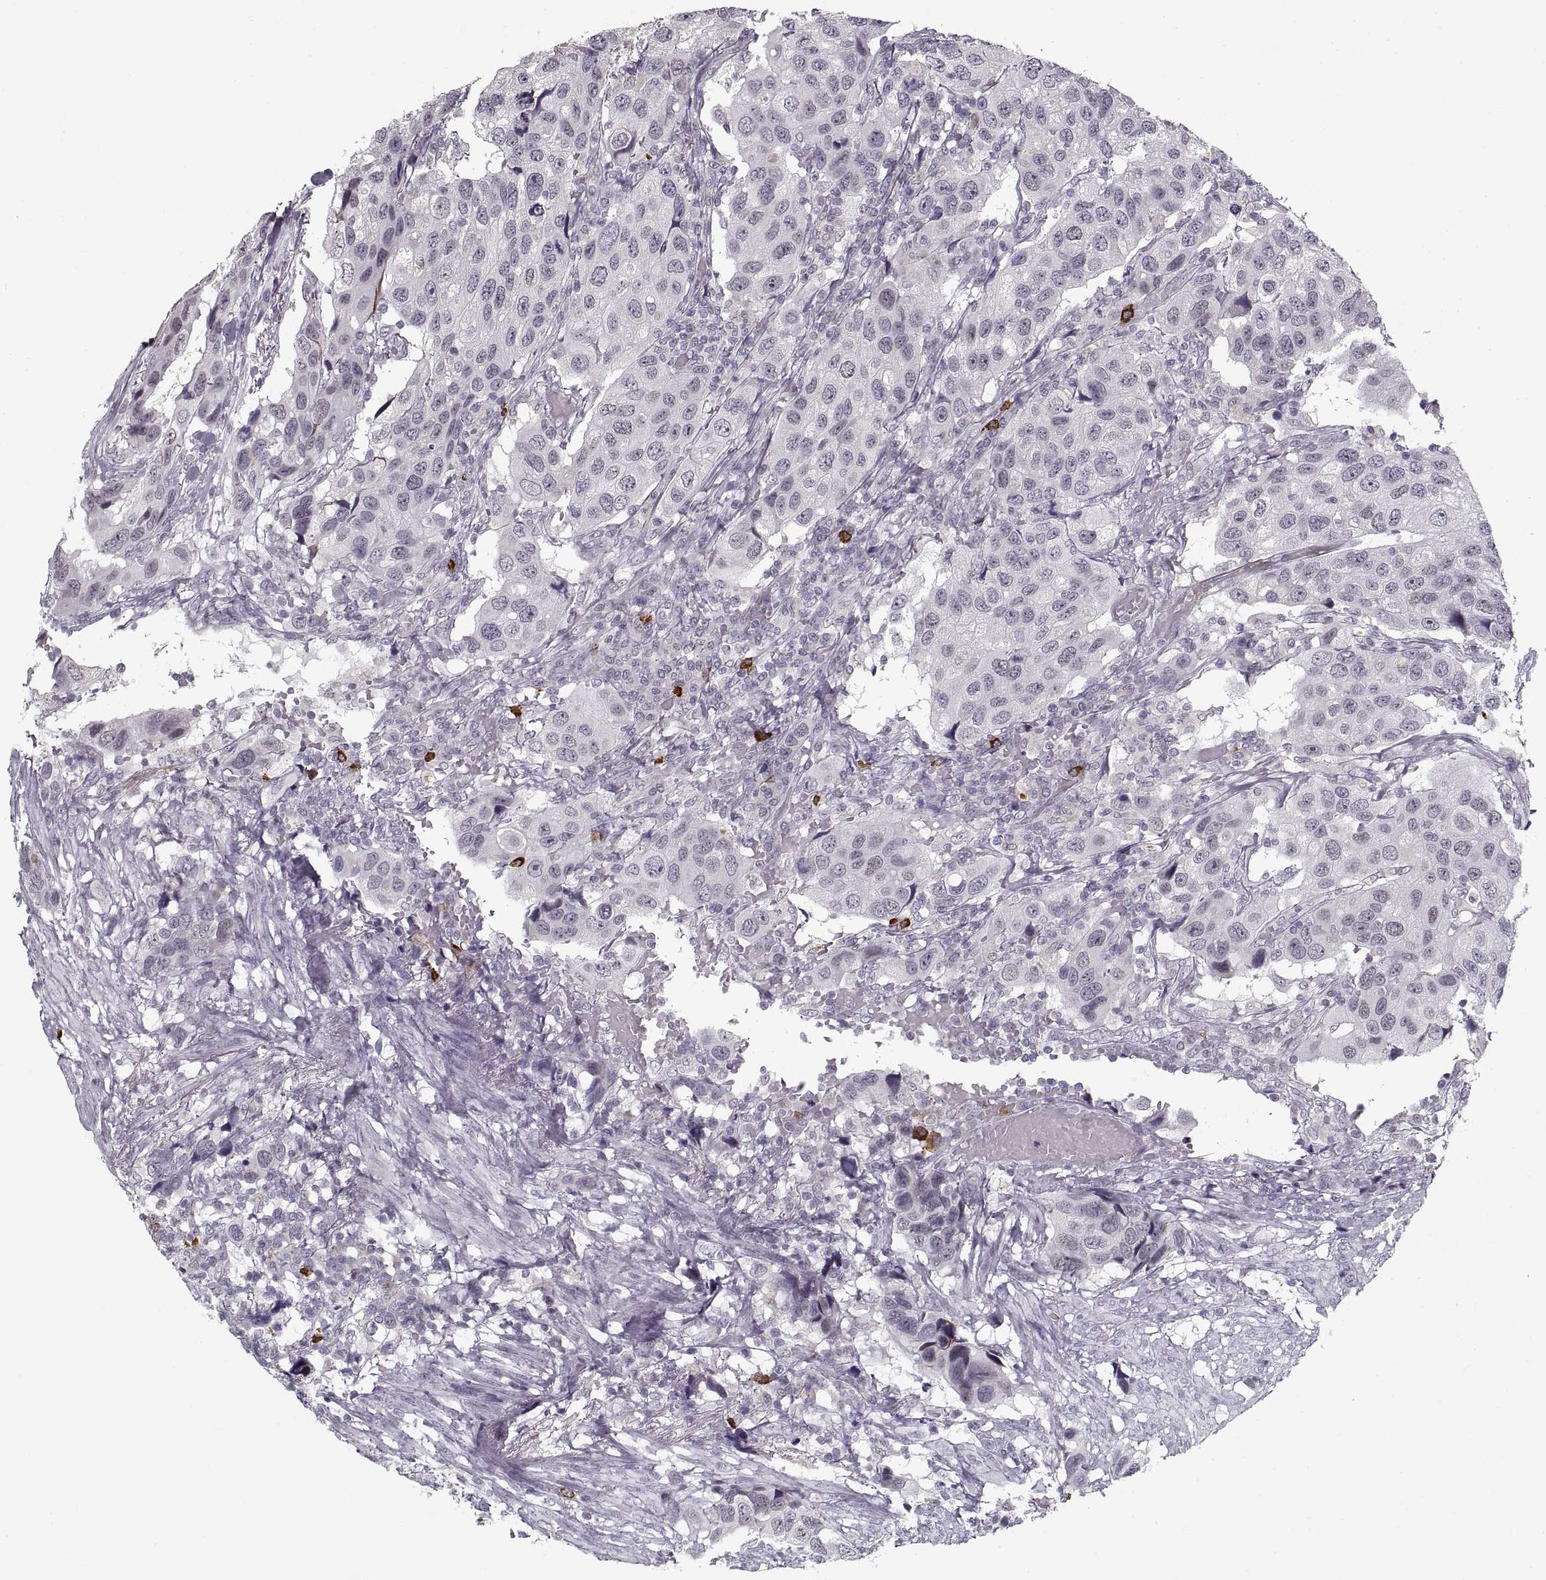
{"staining": {"intensity": "negative", "quantity": "none", "location": "none"}, "tissue": "urothelial cancer", "cell_type": "Tumor cells", "image_type": "cancer", "snomed": [{"axis": "morphology", "description": "Urothelial carcinoma, High grade"}, {"axis": "topography", "description": "Urinary bladder"}], "caption": "Human urothelial cancer stained for a protein using immunohistochemistry (IHC) shows no staining in tumor cells.", "gene": "GAD2", "patient": {"sex": "male", "age": 79}}